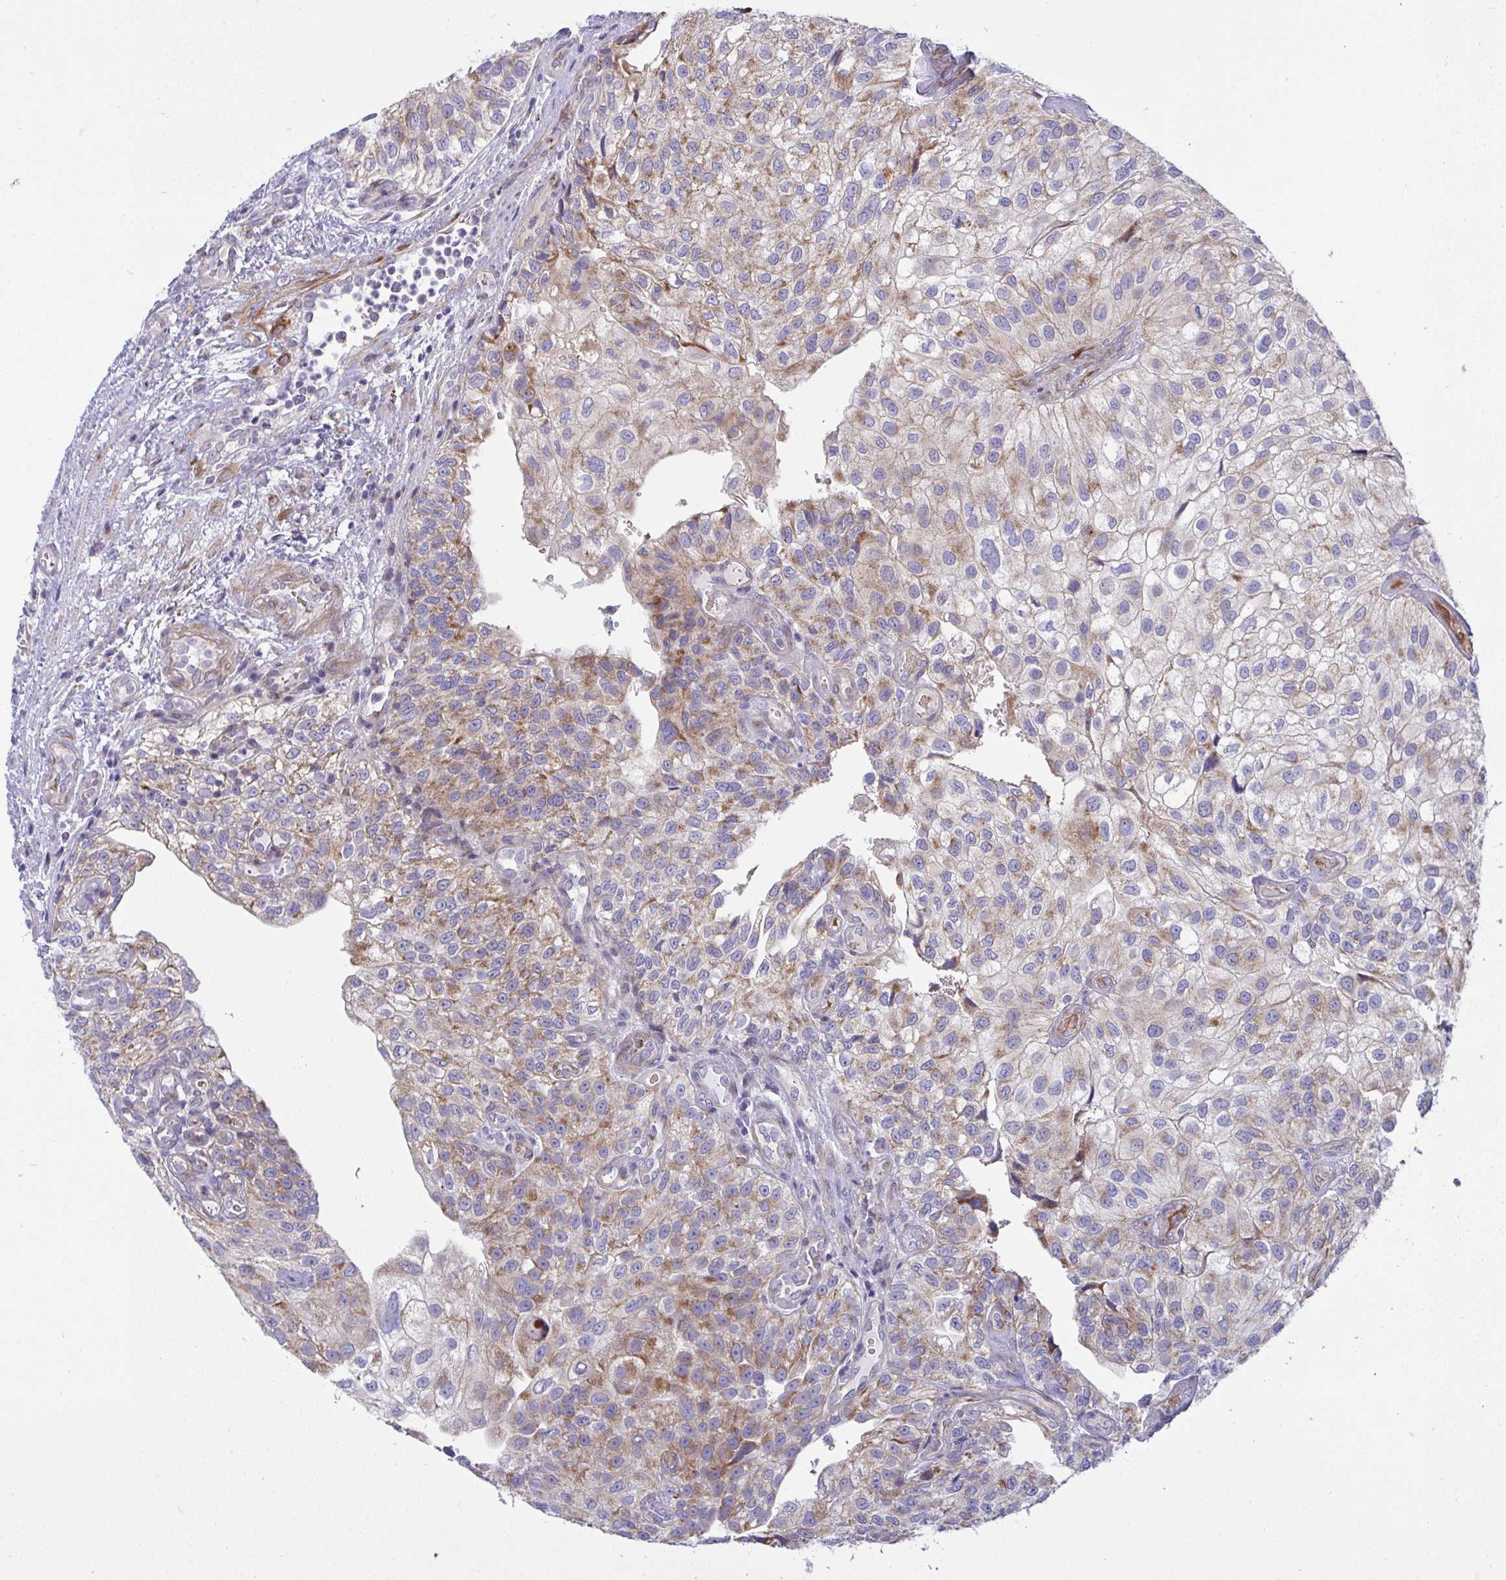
{"staining": {"intensity": "moderate", "quantity": "25%-75%", "location": "cytoplasmic/membranous"}, "tissue": "urothelial cancer", "cell_type": "Tumor cells", "image_type": "cancer", "snomed": [{"axis": "morphology", "description": "Urothelial carcinoma, NOS"}, {"axis": "topography", "description": "Urinary bladder"}], "caption": "Human urothelial cancer stained with a brown dye displays moderate cytoplasmic/membranous positive positivity in approximately 25%-75% of tumor cells.", "gene": "NTN1", "patient": {"sex": "male", "age": 87}}